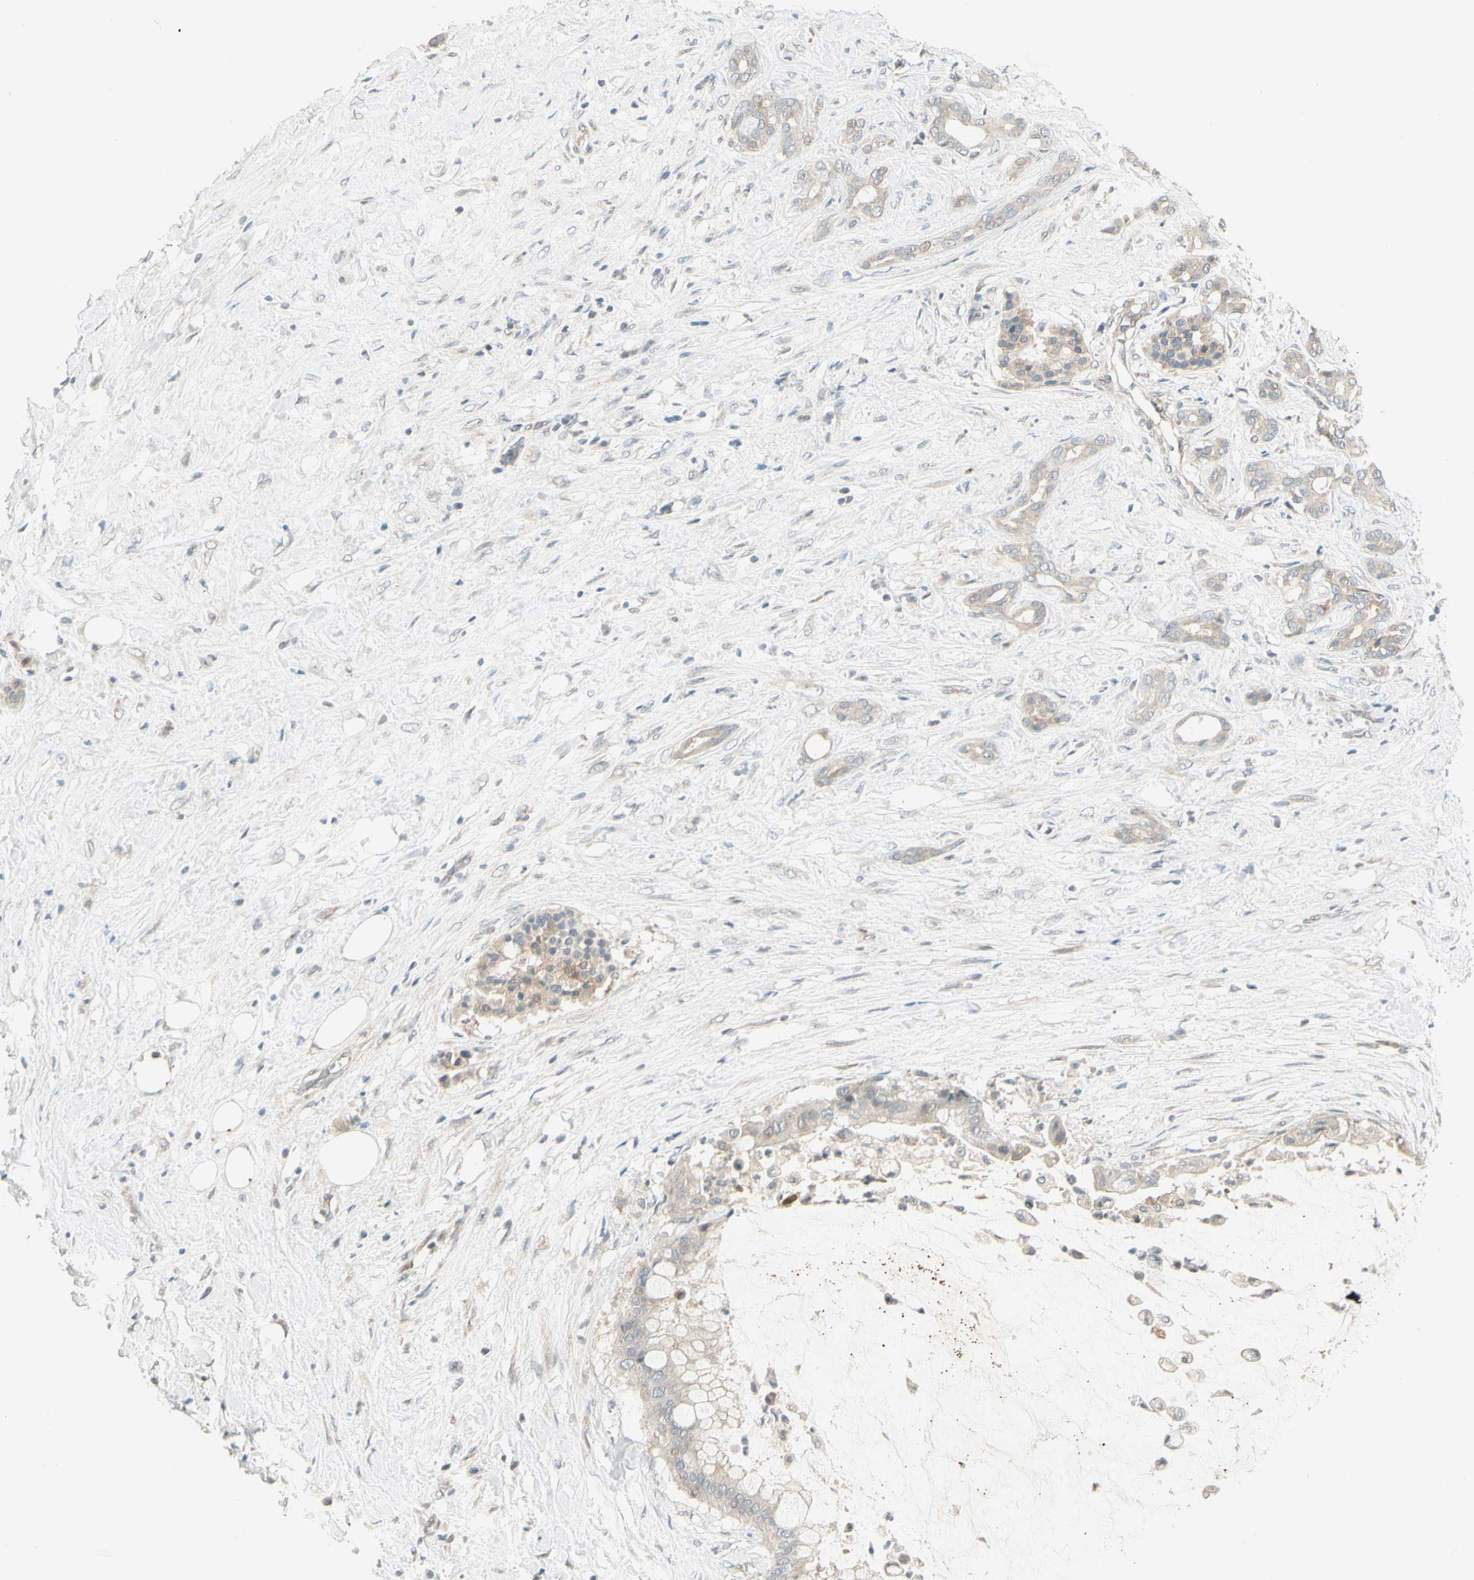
{"staining": {"intensity": "weak", "quantity": ">75%", "location": "cytoplasmic/membranous"}, "tissue": "pancreatic cancer", "cell_type": "Tumor cells", "image_type": "cancer", "snomed": [{"axis": "morphology", "description": "Adenocarcinoma, NOS"}, {"axis": "topography", "description": "Pancreas"}], "caption": "A brown stain labels weak cytoplasmic/membranous staining of a protein in human pancreatic adenocarcinoma tumor cells.", "gene": "PCDHB15", "patient": {"sex": "male", "age": 41}}